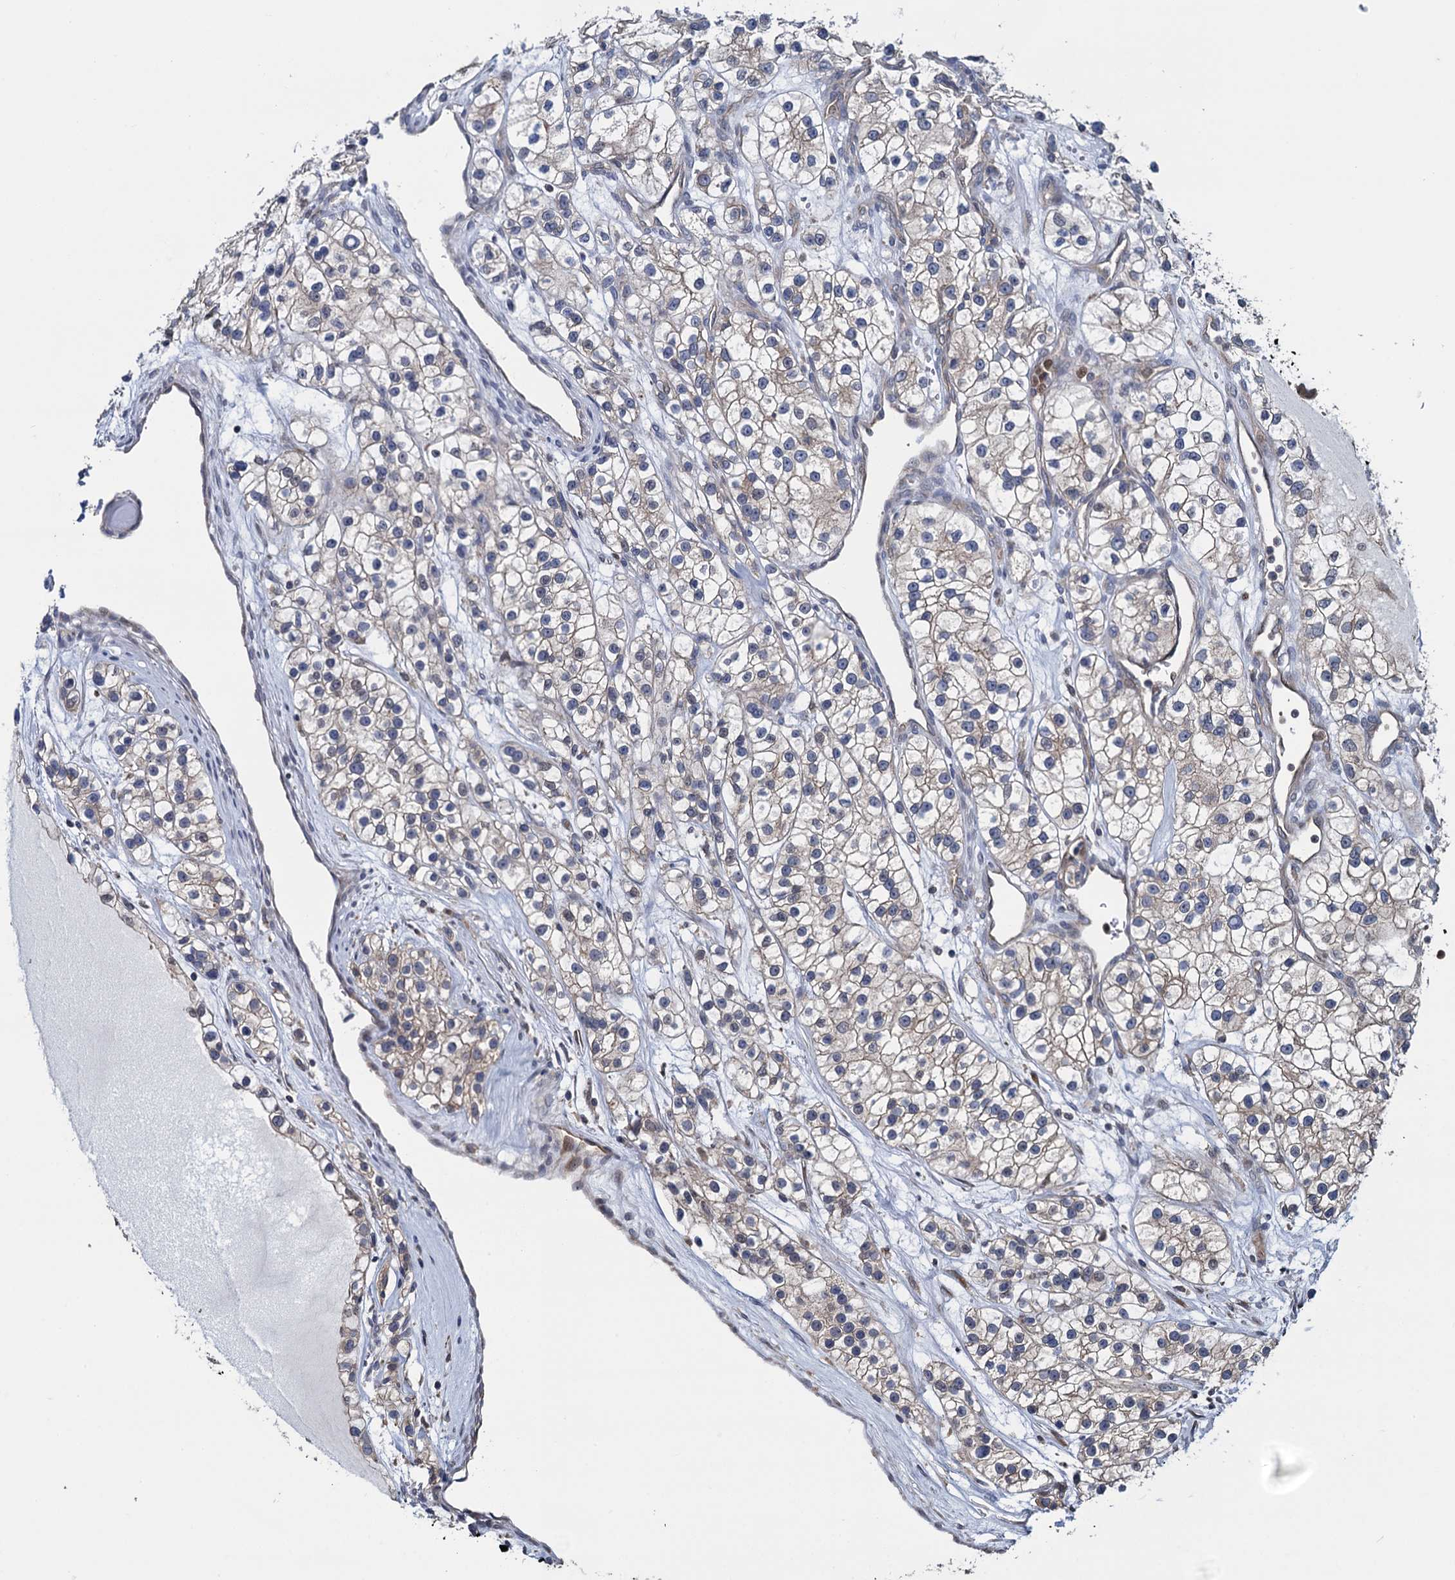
{"staining": {"intensity": "negative", "quantity": "none", "location": "none"}, "tissue": "renal cancer", "cell_type": "Tumor cells", "image_type": "cancer", "snomed": [{"axis": "morphology", "description": "Adenocarcinoma, NOS"}, {"axis": "topography", "description": "Kidney"}], "caption": "This image is of adenocarcinoma (renal) stained with IHC to label a protein in brown with the nuclei are counter-stained blue. There is no staining in tumor cells. (Brightfield microscopy of DAB (3,3'-diaminobenzidine) immunohistochemistry at high magnification).", "gene": "RNF125", "patient": {"sex": "female", "age": 57}}